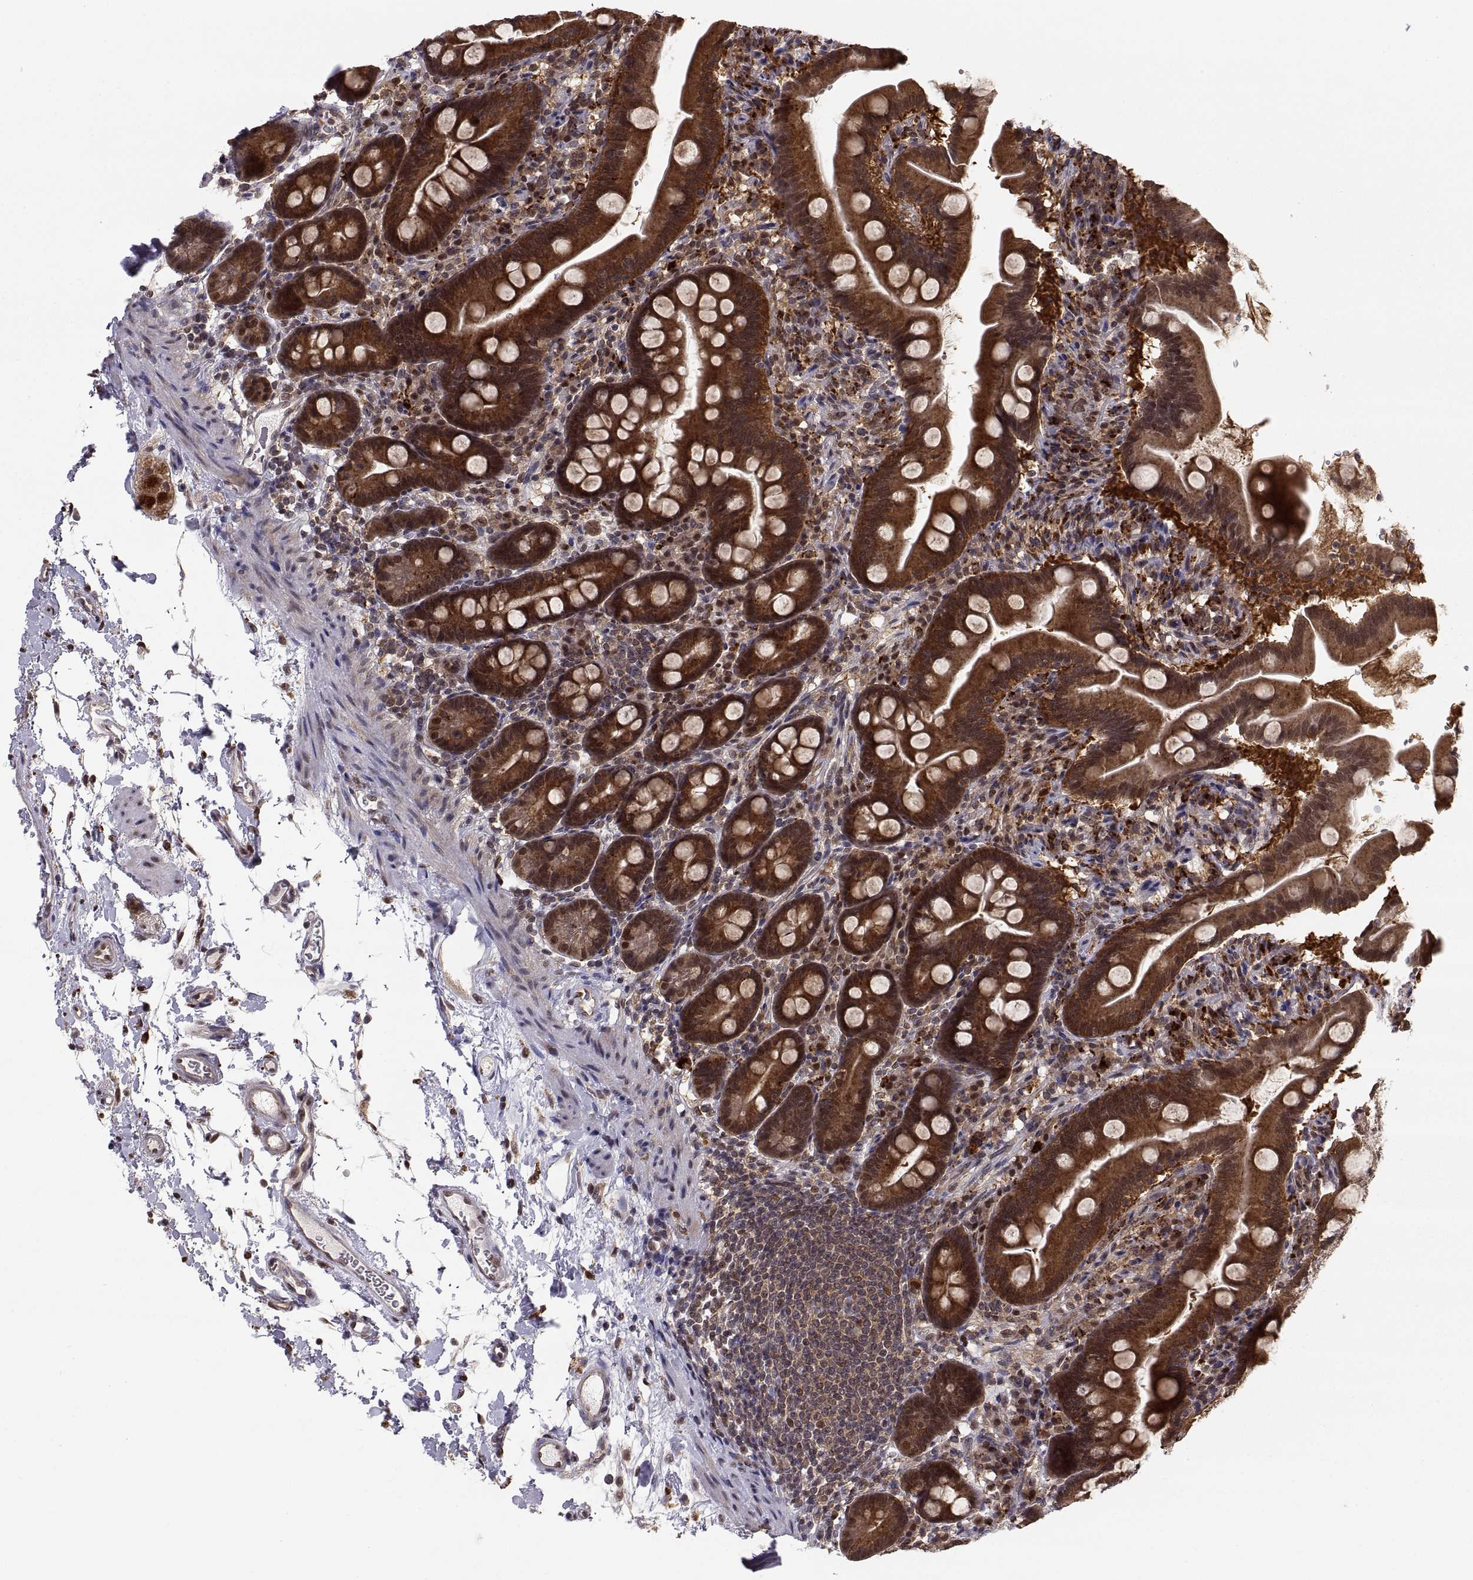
{"staining": {"intensity": "strong", "quantity": ">75%", "location": "cytoplasmic/membranous"}, "tissue": "small intestine", "cell_type": "Glandular cells", "image_type": "normal", "snomed": [{"axis": "morphology", "description": "Normal tissue, NOS"}, {"axis": "topography", "description": "Small intestine"}], "caption": "The histopathology image reveals immunohistochemical staining of unremarkable small intestine. There is strong cytoplasmic/membranous staining is present in approximately >75% of glandular cells. (IHC, brightfield microscopy, high magnification).", "gene": "PSMC2", "patient": {"sex": "female", "age": 44}}